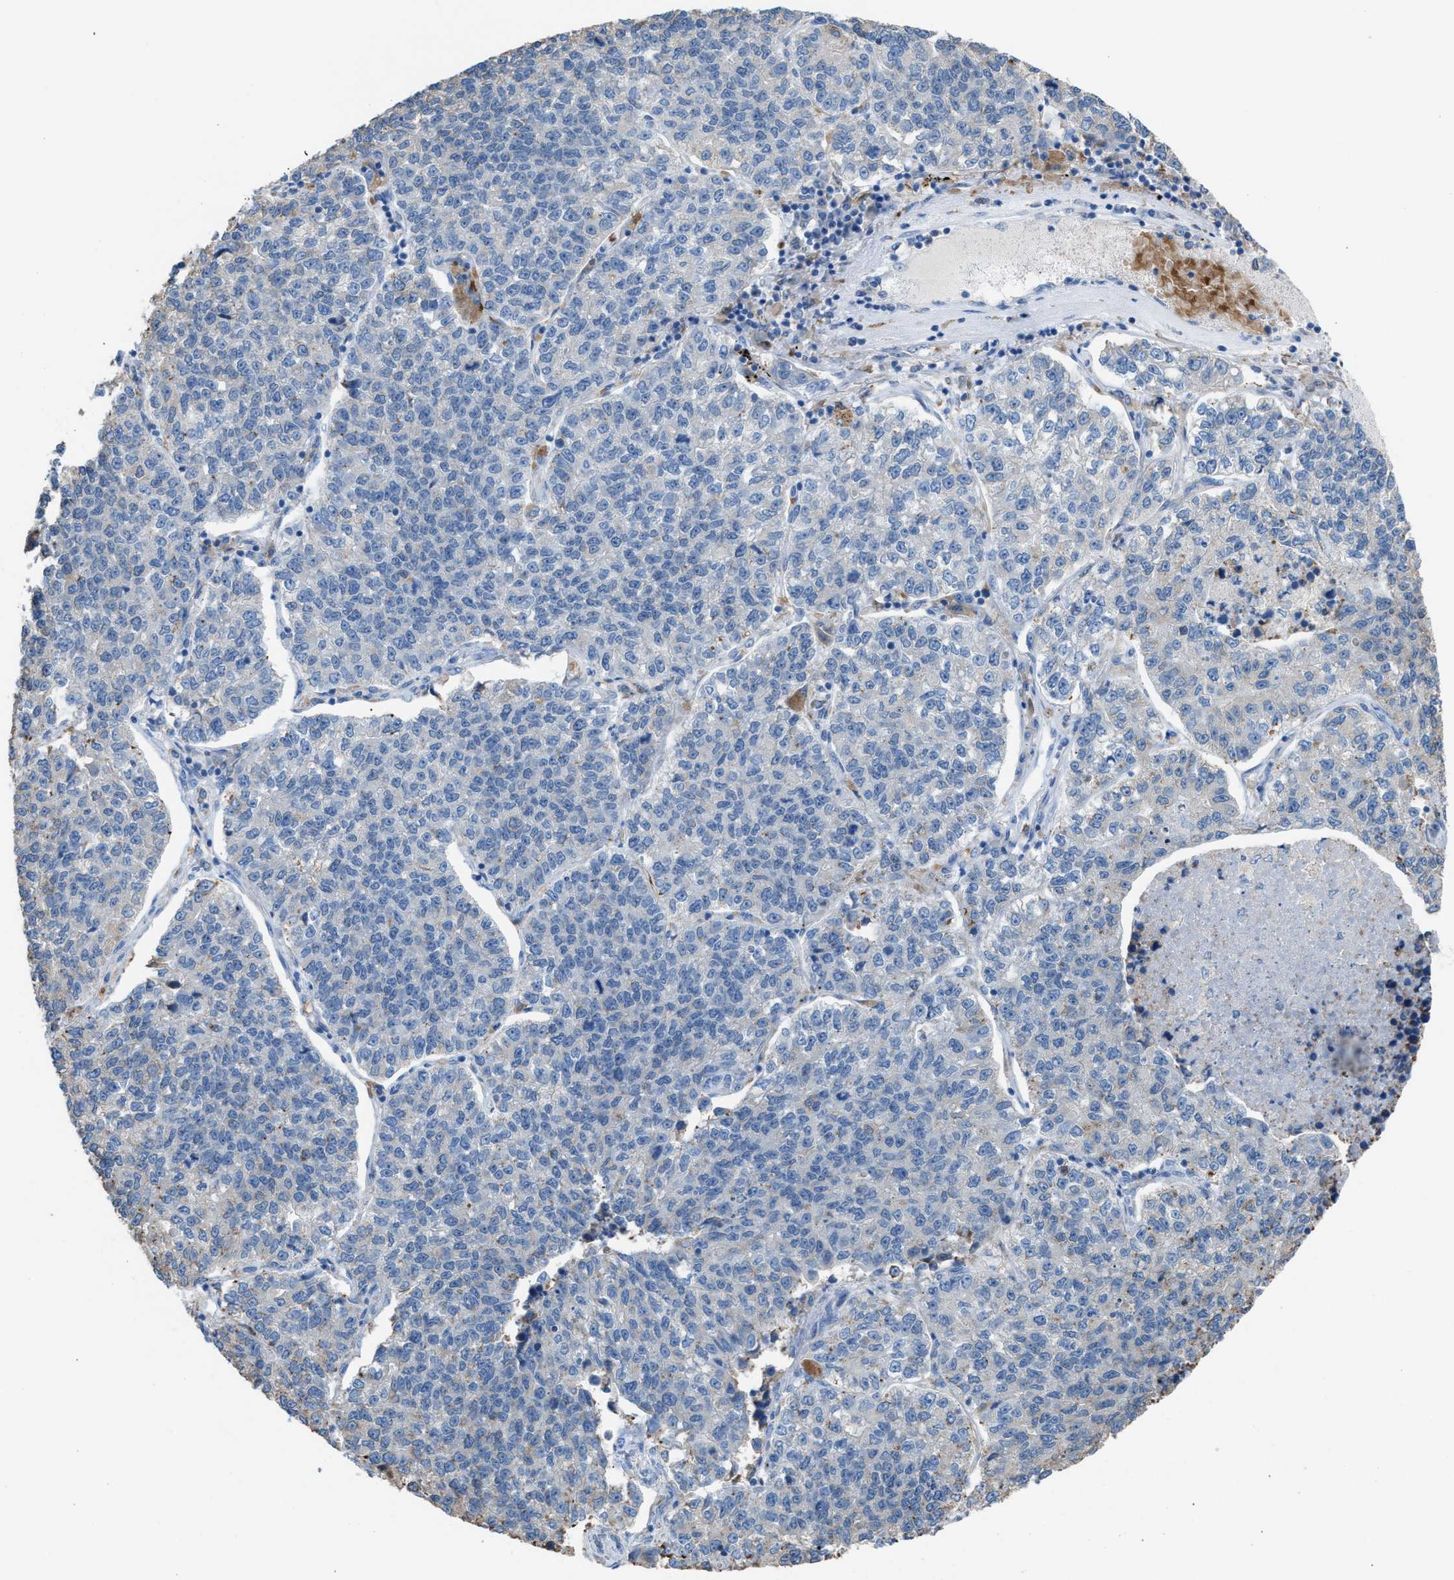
{"staining": {"intensity": "negative", "quantity": "none", "location": "none"}, "tissue": "lung cancer", "cell_type": "Tumor cells", "image_type": "cancer", "snomed": [{"axis": "morphology", "description": "Adenocarcinoma, NOS"}, {"axis": "topography", "description": "Lung"}], "caption": "DAB (3,3'-diaminobenzidine) immunohistochemical staining of lung adenocarcinoma exhibits no significant positivity in tumor cells.", "gene": "CA3", "patient": {"sex": "male", "age": 49}}